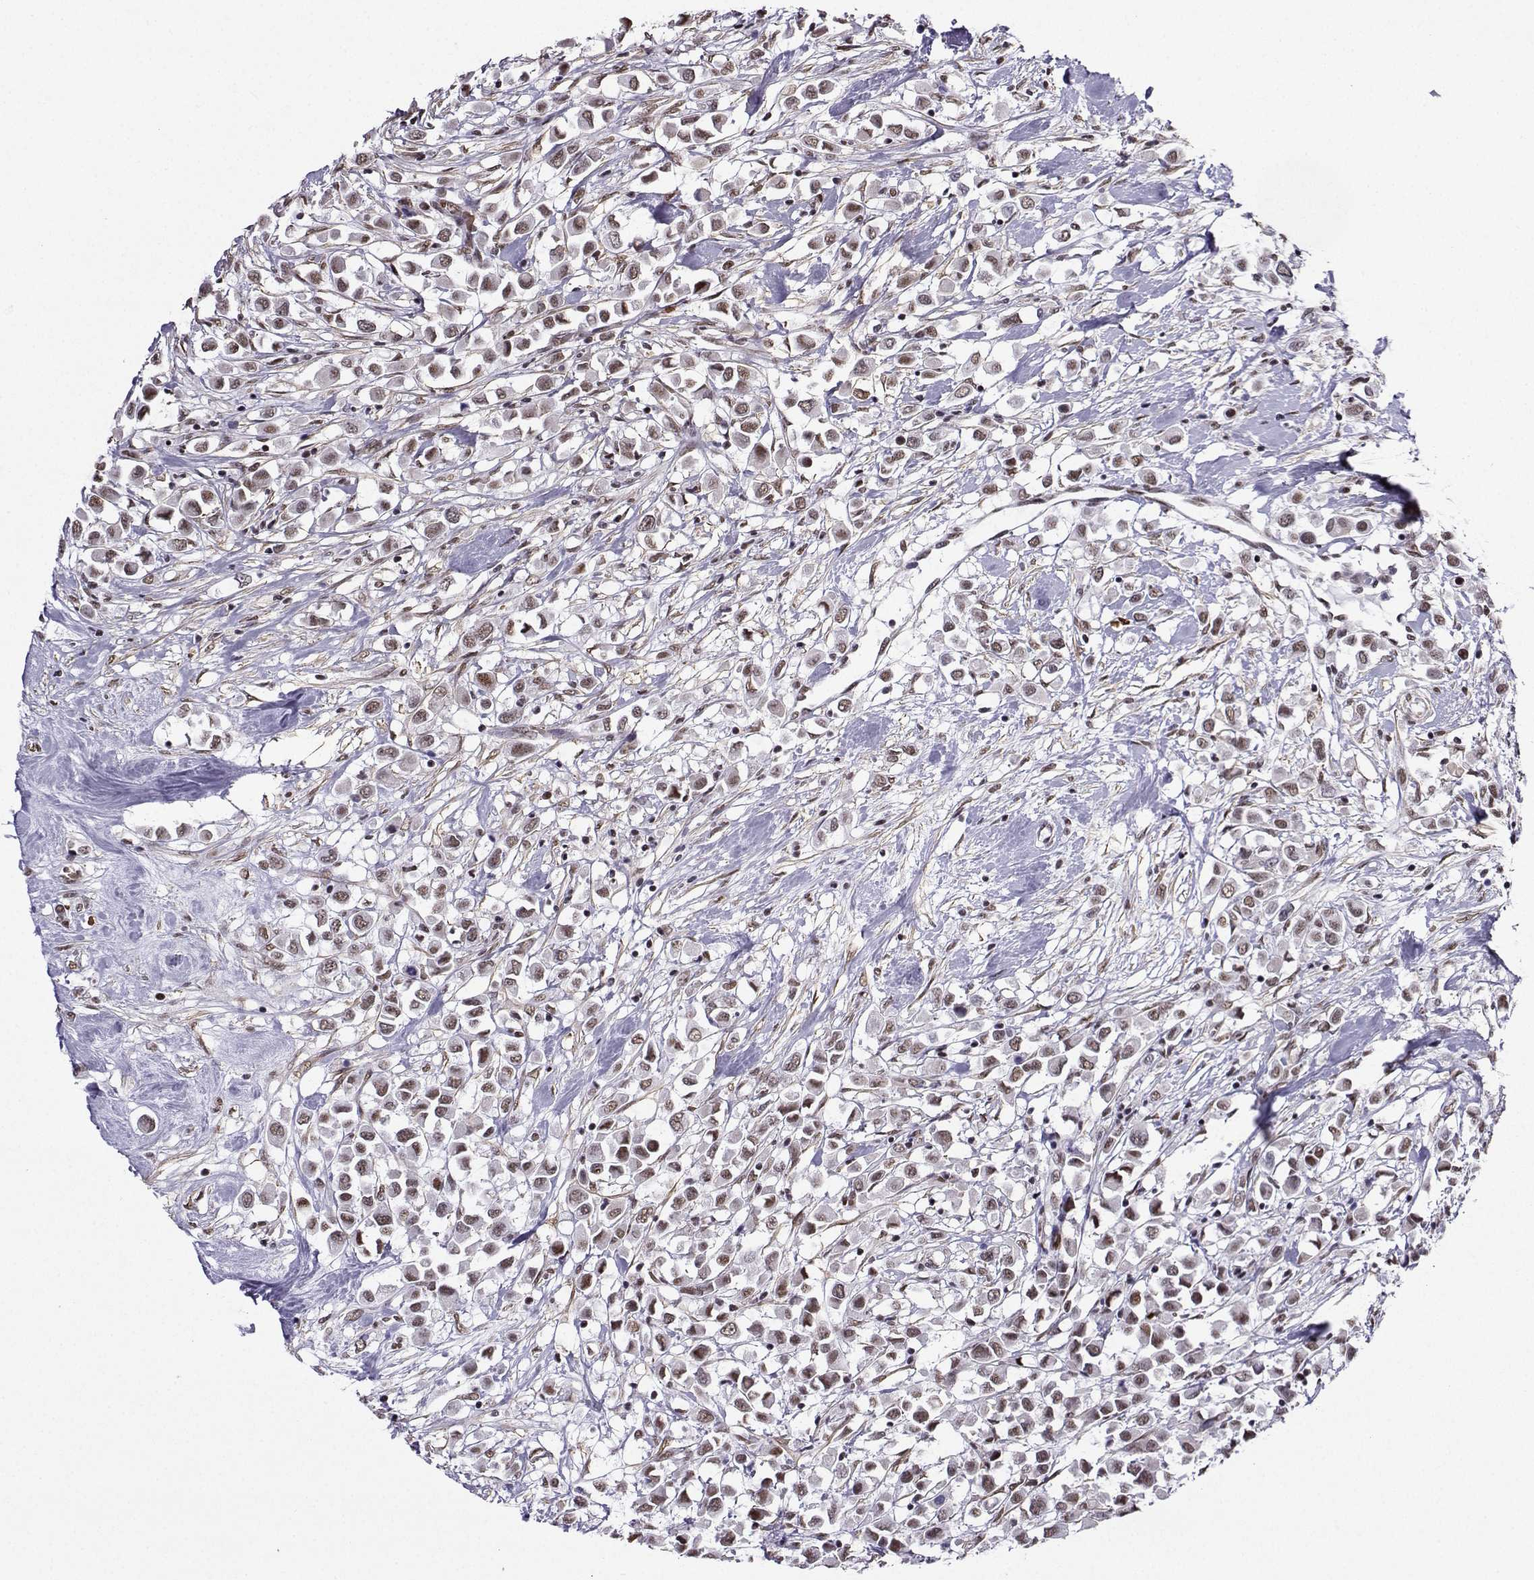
{"staining": {"intensity": "weak", "quantity": ">75%", "location": "nuclear"}, "tissue": "breast cancer", "cell_type": "Tumor cells", "image_type": "cancer", "snomed": [{"axis": "morphology", "description": "Duct carcinoma"}, {"axis": "topography", "description": "Breast"}], "caption": "A high-resolution image shows IHC staining of breast cancer (invasive ductal carcinoma), which exhibits weak nuclear expression in about >75% of tumor cells.", "gene": "CCNK", "patient": {"sex": "female", "age": 61}}